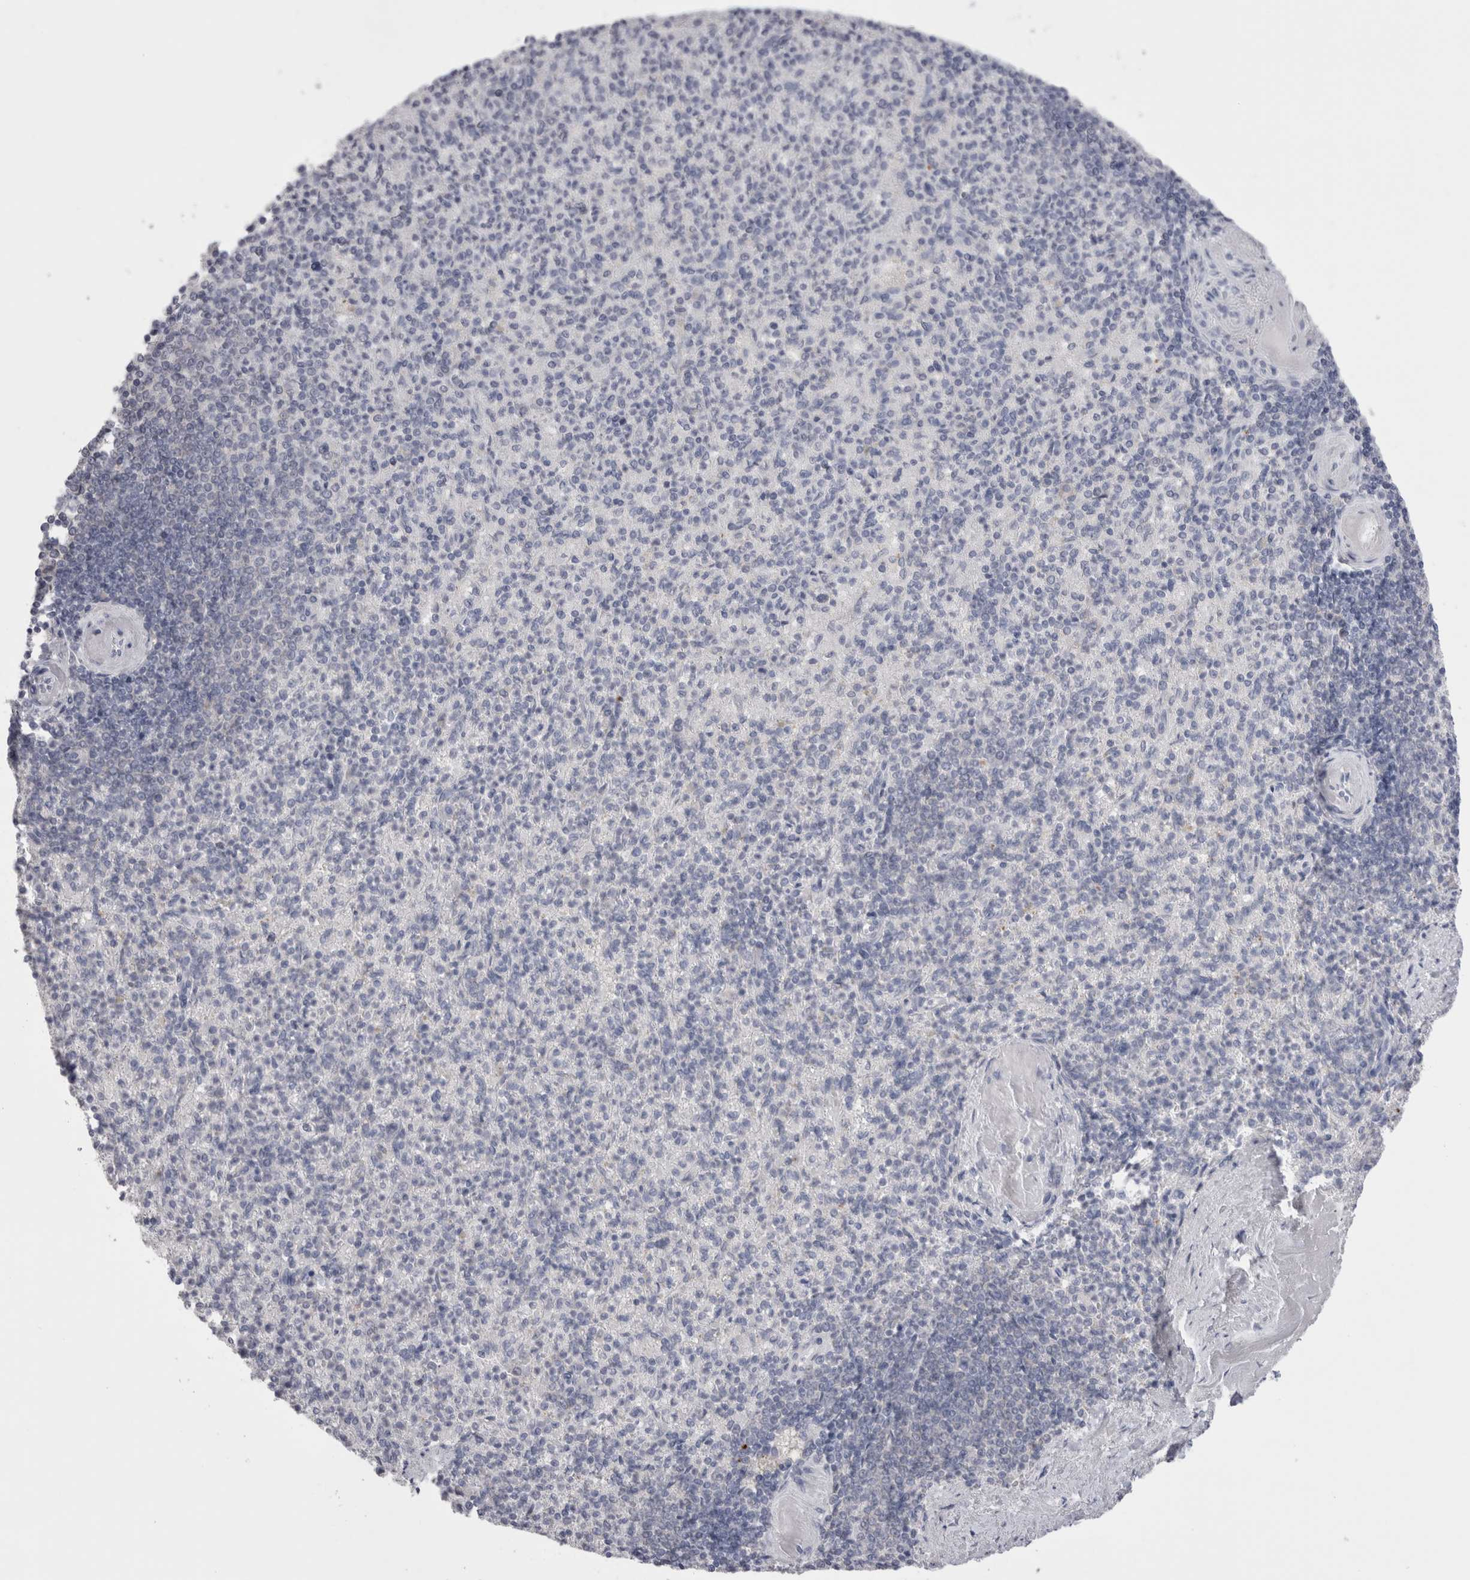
{"staining": {"intensity": "negative", "quantity": "none", "location": "none"}, "tissue": "spleen", "cell_type": "Cells in red pulp", "image_type": "normal", "snomed": [{"axis": "morphology", "description": "Normal tissue, NOS"}, {"axis": "topography", "description": "Spleen"}], "caption": "This micrograph is of benign spleen stained with IHC to label a protein in brown with the nuclei are counter-stained blue. There is no positivity in cells in red pulp. (DAB immunohistochemistry, high magnification).", "gene": "SUCNR1", "patient": {"sex": "female", "age": 74}}